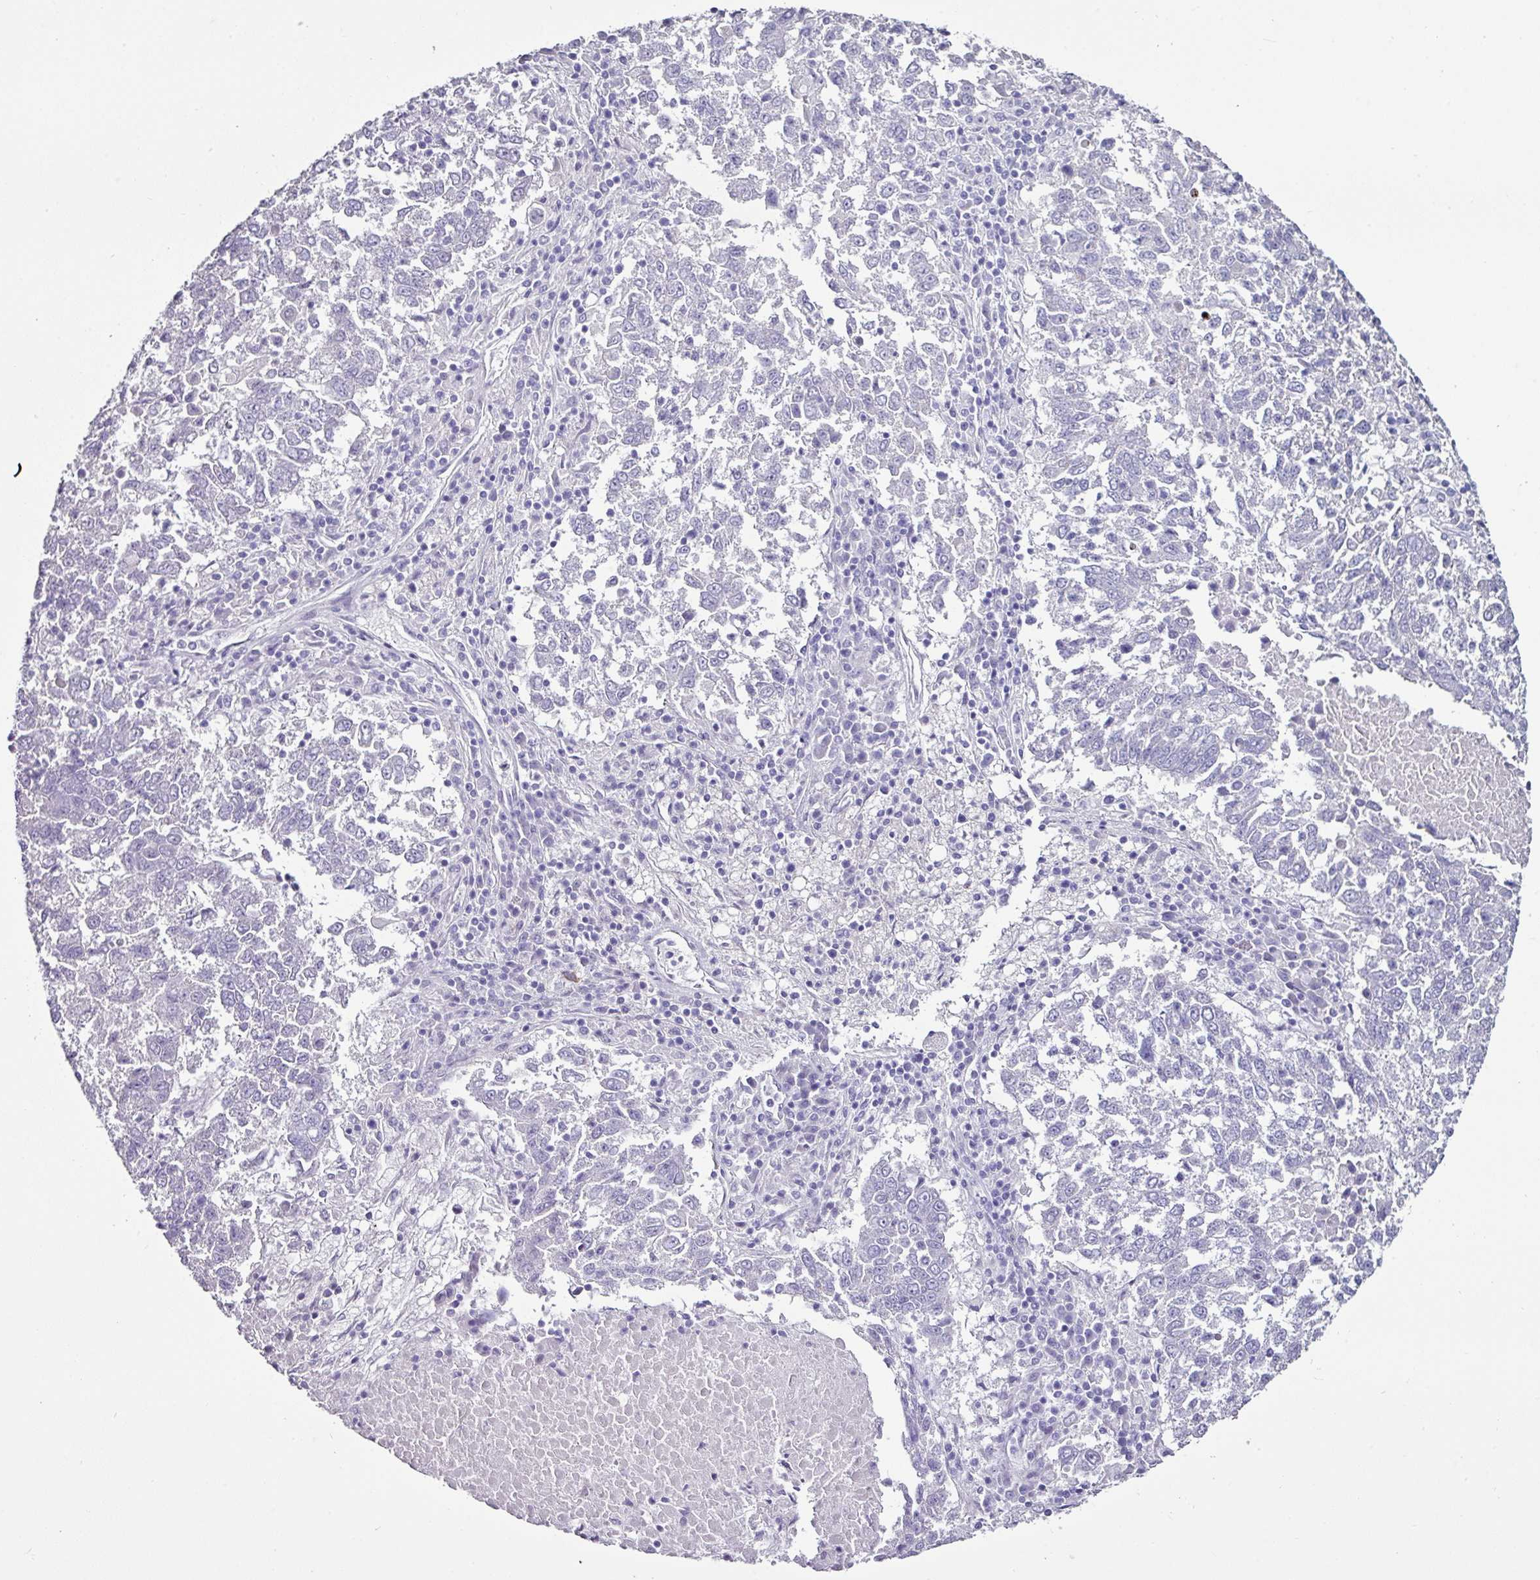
{"staining": {"intensity": "negative", "quantity": "none", "location": "none"}, "tissue": "lung cancer", "cell_type": "Tumor cells", "image_type": "cancer", "snomed": [{"axis": "morphology", "description": "Squamous cell carcinoma, NOS"}, {"axis": "topography", "description": "Lung"}], "caption": "Immunohistochemistry (IHC) micrograph of lung squamous cell carcinoma stained for a protein (brown), which displays no positivity in tumor cells.", "gene": "GLP2R", "patient": {"sex": "male", "age": 73}}